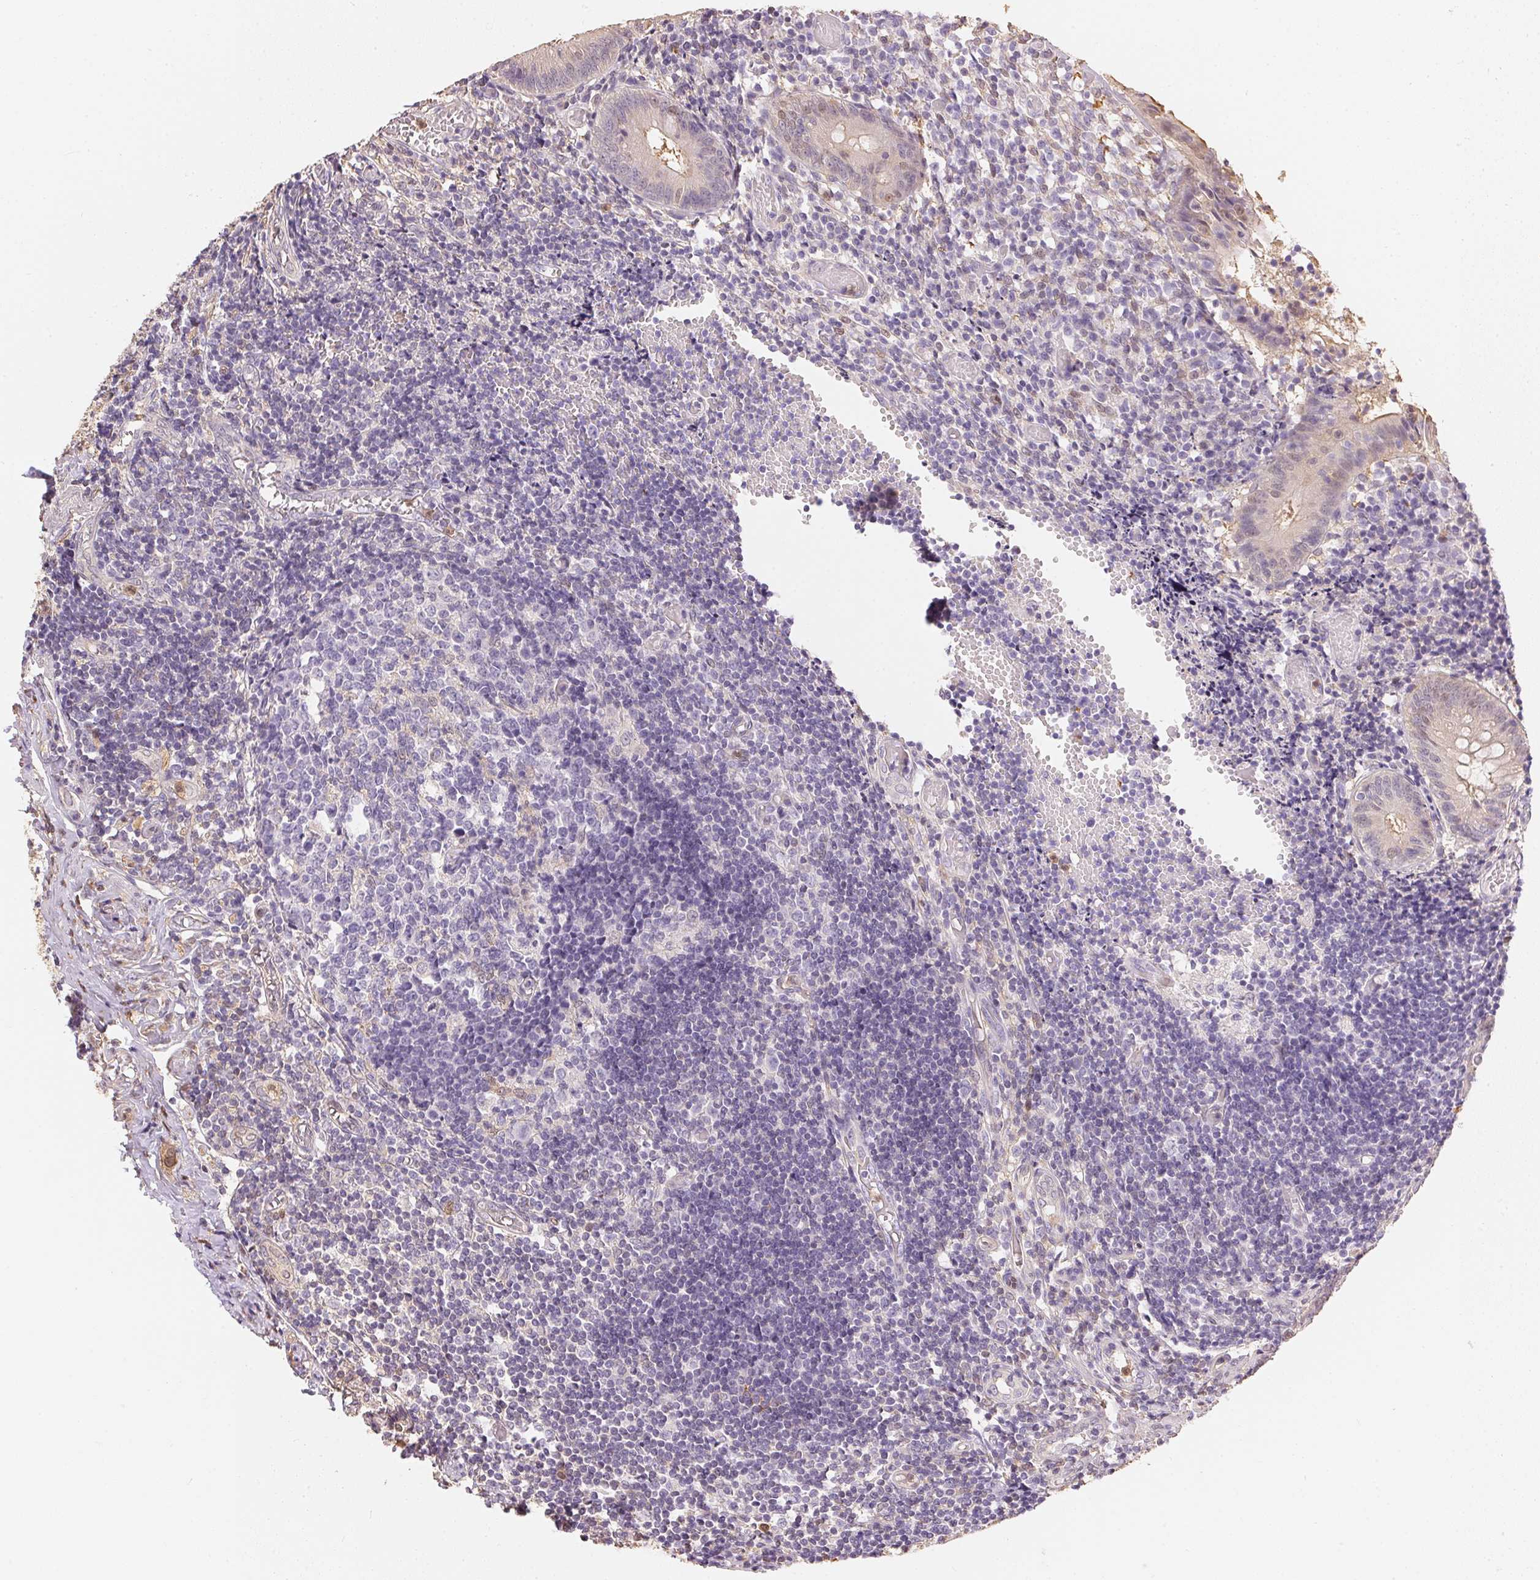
{"staining": {"intensity": "weak", "quantity": "<25%", "location": "cytoplasmic/membranous"}, "tissue": "appendix", "cell_type": "Glandular cells", "image_type": "normal", "snomed": [{"axis": "morphology", "description": "Normal tissue, NOS"}, {"axis": "topography", "description": "Appendix"}], "caption": "This is an immunohistochemistry (IHC) image of benign human appendix. There is no expression in glandular cells.", "gene": "S100A3", "patient": {"sex": "female", "age": 32}}